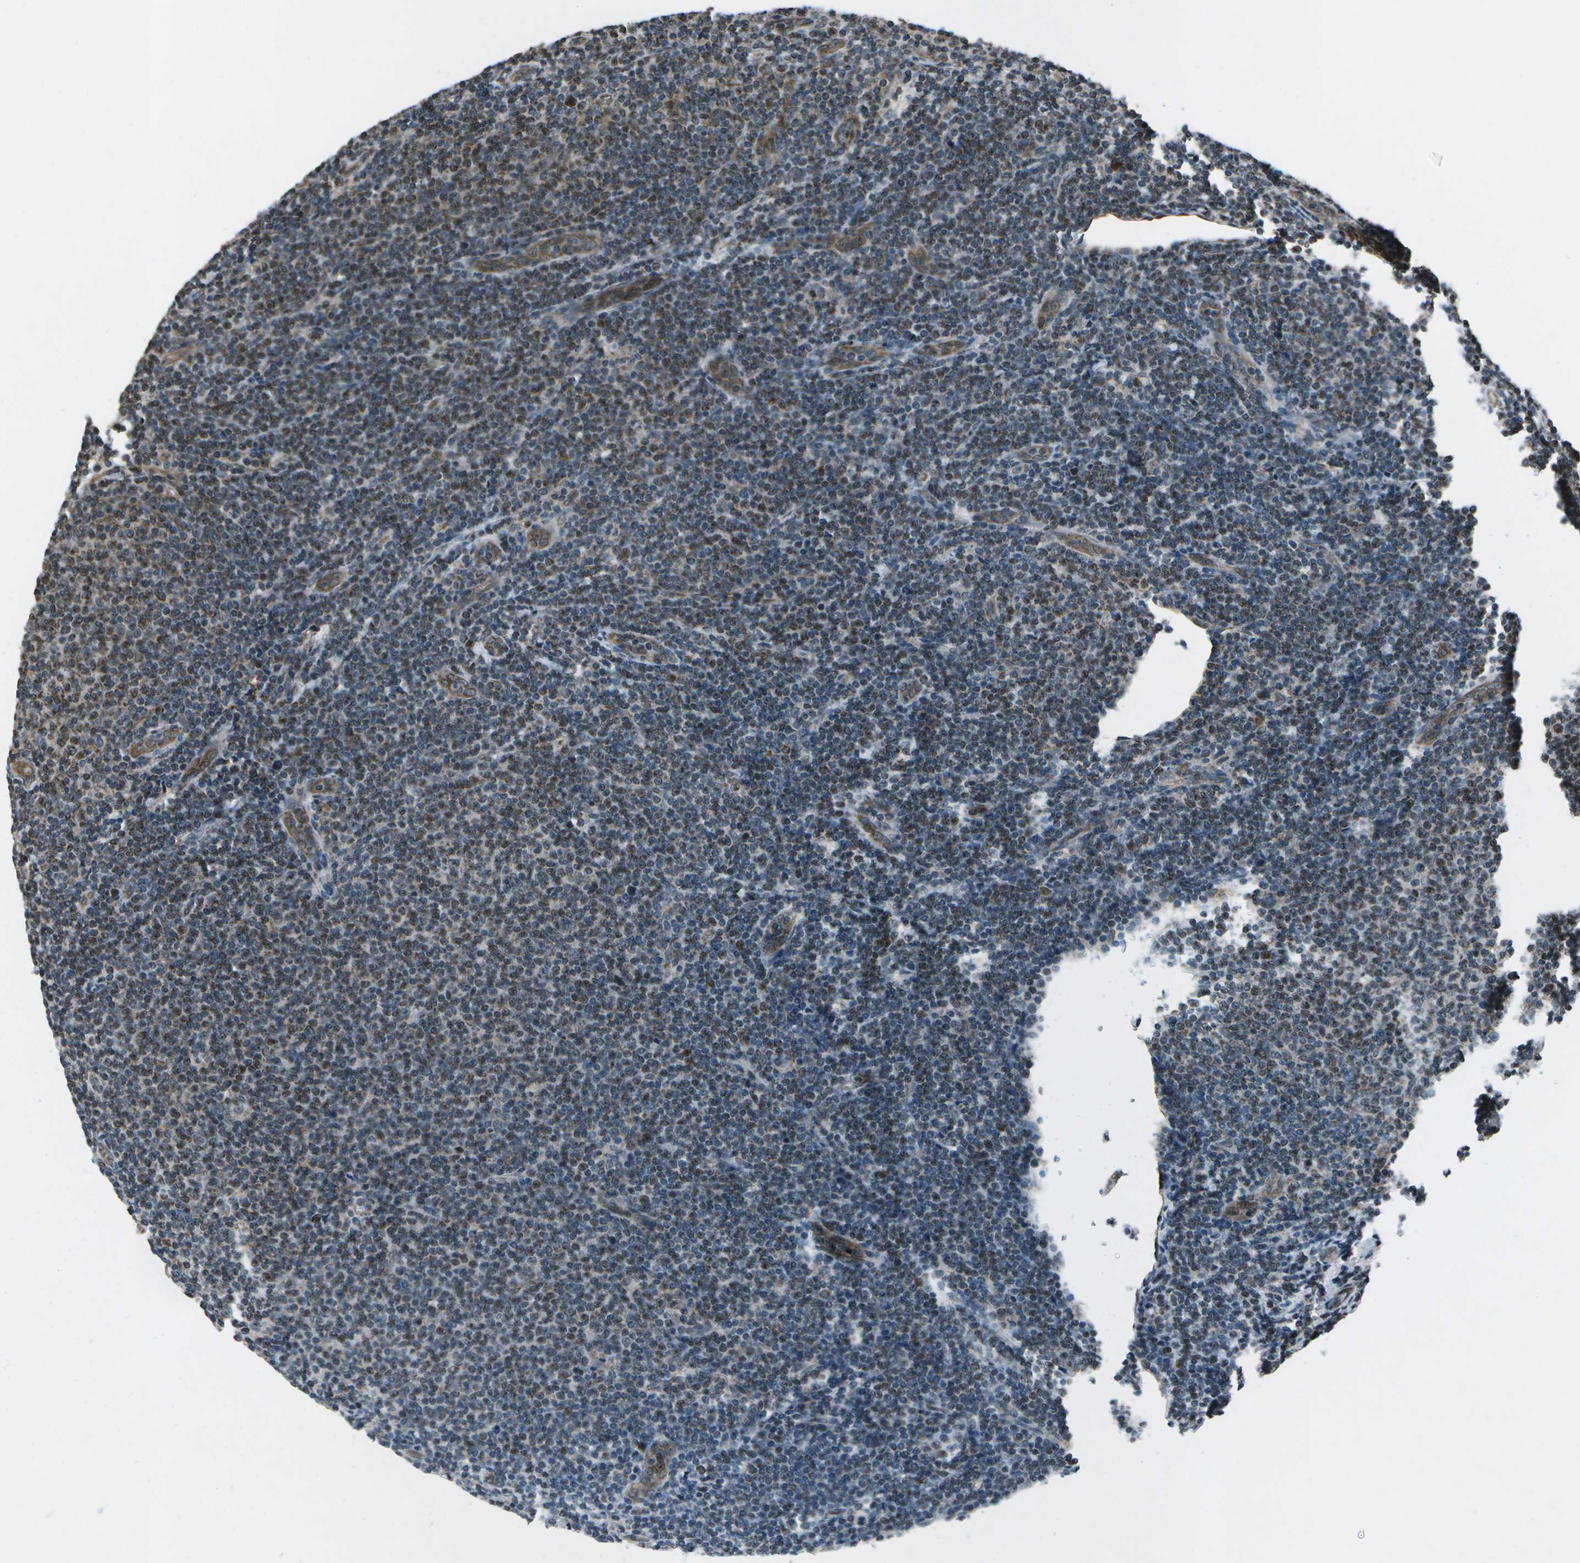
{"staining": {"intensity": "moderate", "quantity": "25%-75%", "location": "cytoplasmic/membranous,nuclear"}, "tissue": "lymphoma", "cell_type": "Tumor cells", "image_type": "cancer", "snomed": [{"axis": "morphology", "description": "Malignant lymphoma, non-Hodgkin's type, Low grade"}, {"axis": "topography", "description": "Lymph node"}], "caption": "IHC image of neoplastic tissue: lymphoma stained using immunohistochemistry (IHC) reveals medium levels of moderate protein expression localized specifically in the cytoplasmic/membranous and nuclear of tumor cells, appearing as a cytoplasmic/membranous and nuclear brown color.", "gene": "EIF2AK1", "patient": {"sex": "male", "age": 66}}